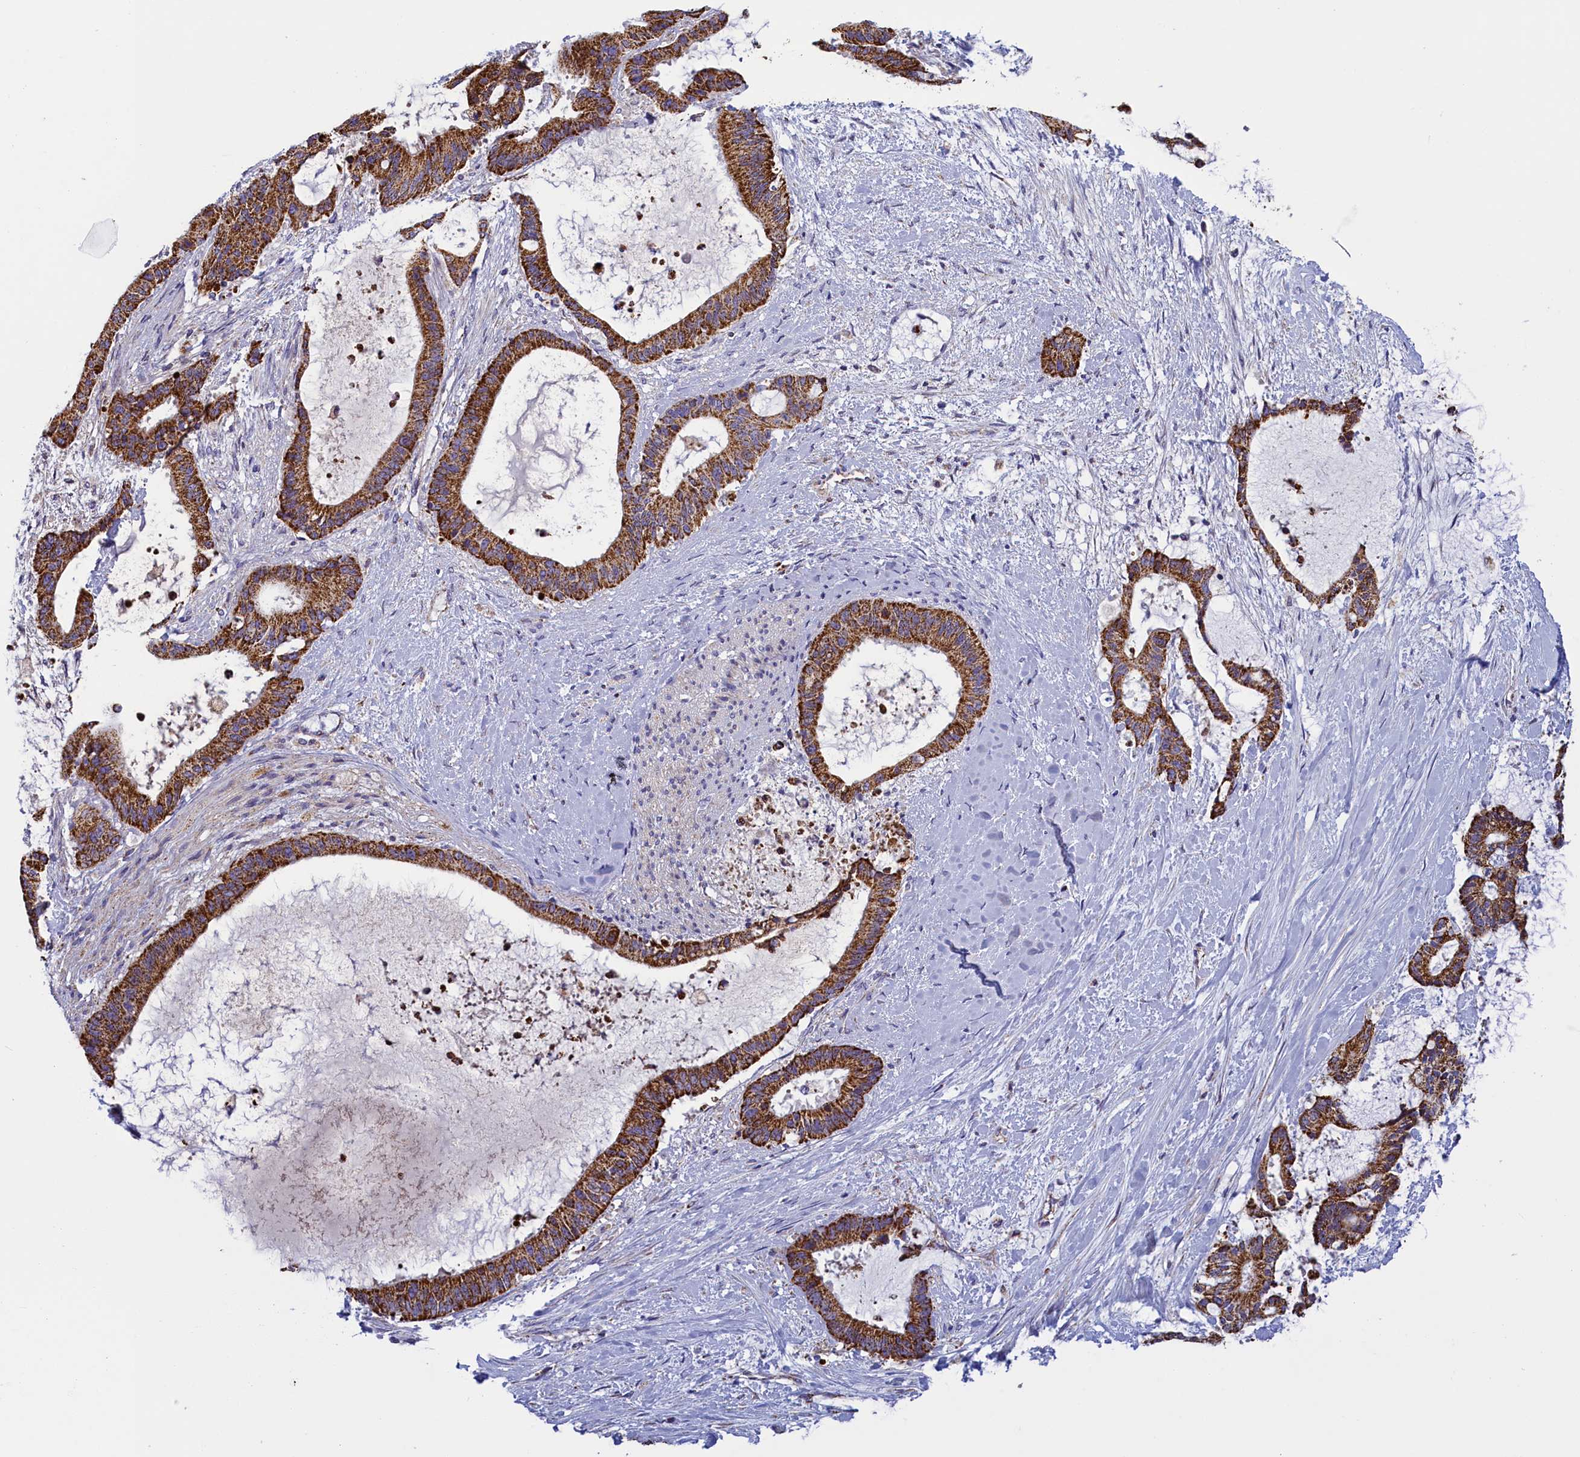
{"staining": {"intensity": "strong", "quantity": ">75%", "location": "cytoplasmic/membranous"}, "tissue": "liver cancer", "cell_type": "Tumor cells", "image_type": "cancer", "snomed": [{"axis": "morphology", "description": "Normal tissue, NOS"}, {"axis": "morphology", "description": "Cholangiocarcinoma"}, {"axis": "topography", "description": "Liver"}, {"axis": "topography", "description": "Peripheral nerve tissue"}], "caption": "This image reveals immunohistochemistry staining of human liver cancer (cholangiocarcinoma), with high strong cytoplasmic/membranous expression in approximately >75% of tumor cells.", "gene": "IFT122", "patient": {"sex": "female", "age": 73}}